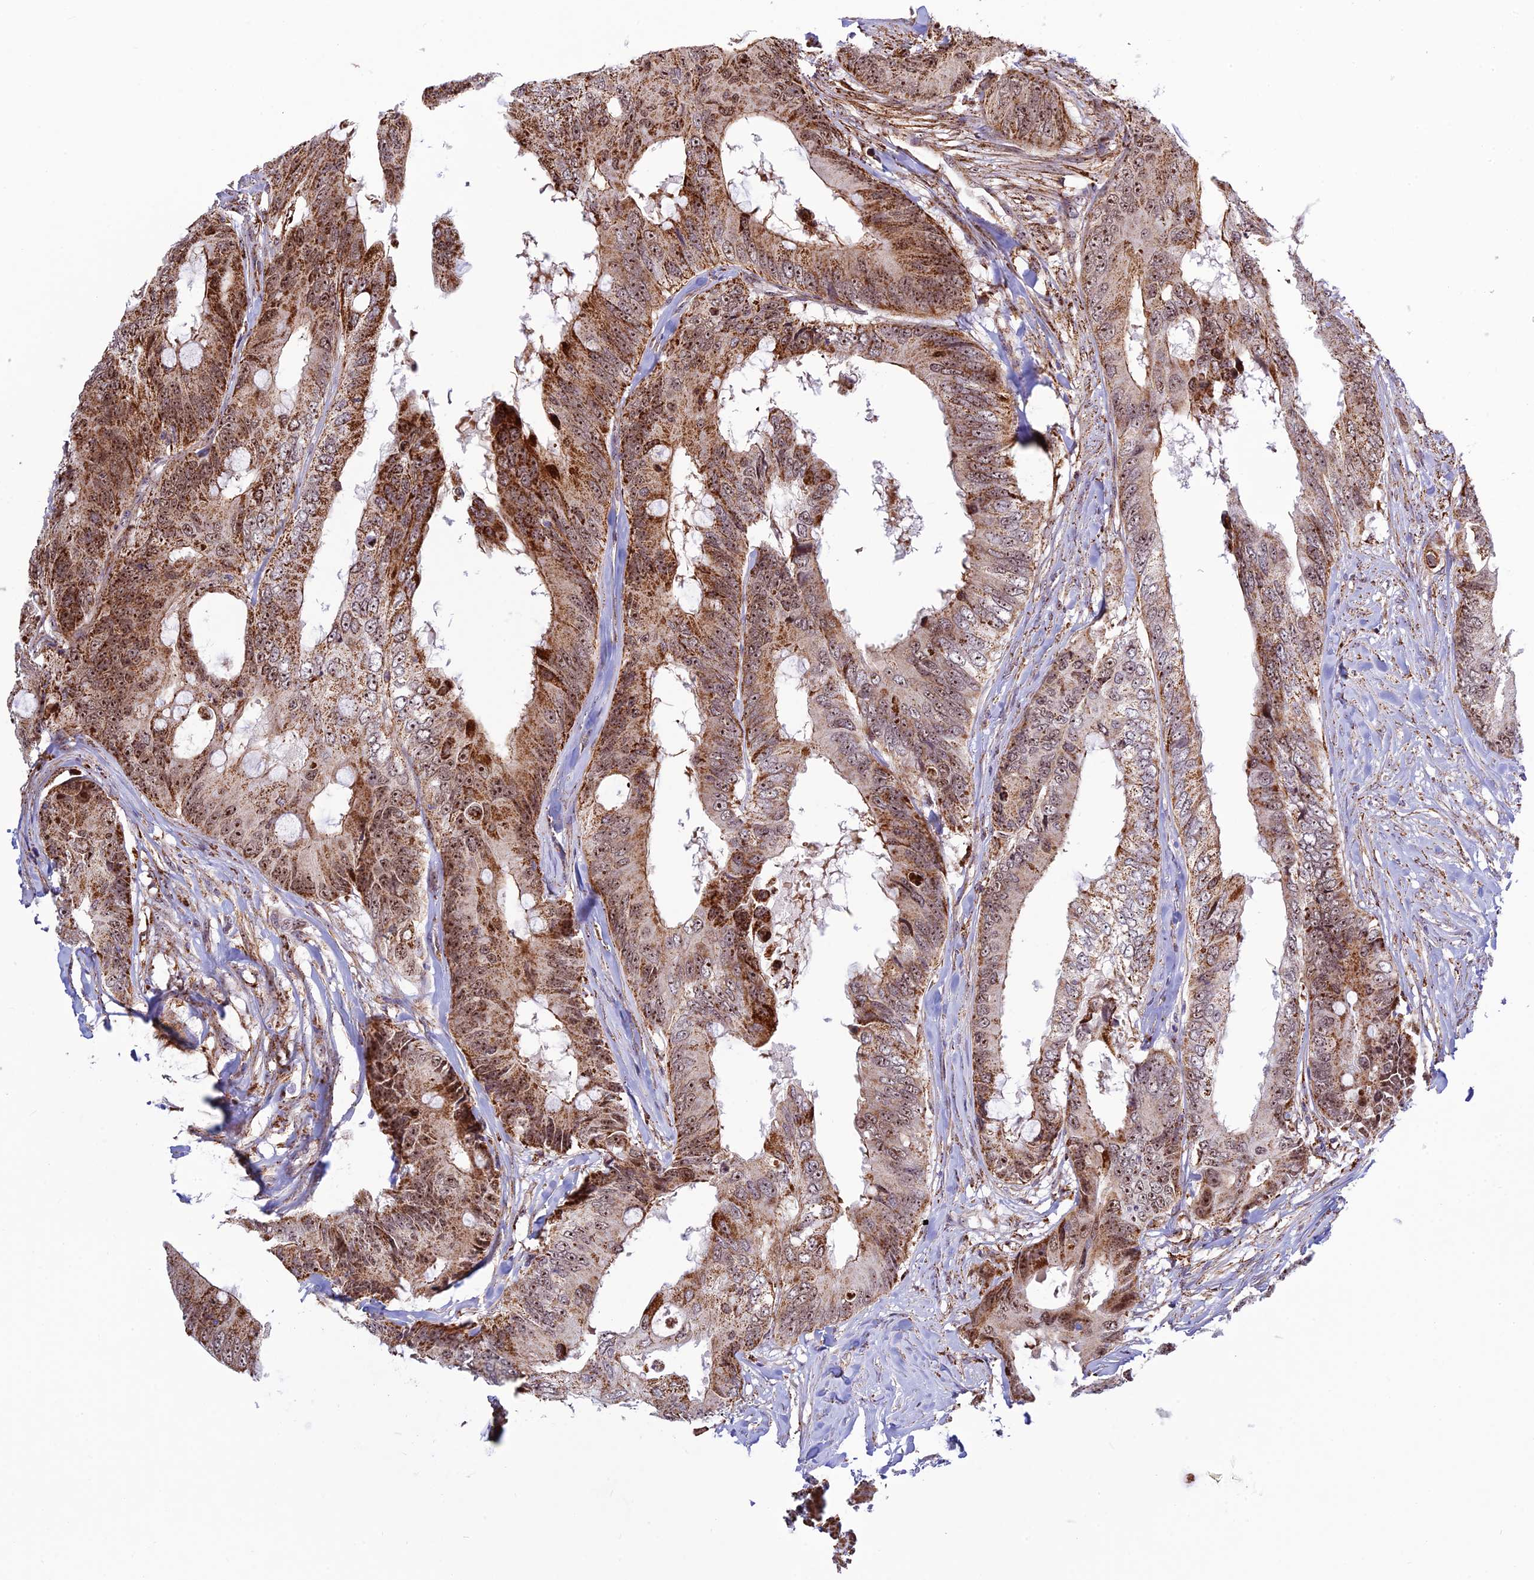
{"staining": {"intensity": "strong", "quantity": ">75%", "location": "cytoplasmic/membranous,nuclear"}, "tissue": "colorectal cancer", "cell_type": "Tumor cells", "image_type": "cancer", "snomed": [{"axis": "morphology", "description": "Adenocarcinoma, NOS"}, {"axis": "topography", "description": "Colon"}], "caption": "Colorectal cancer (adenocarcinoma) stained with immunohistochemistry (IHC) reveals strong cytoplasmic/membranous and nuclear positivity in approximately >75% of tumor cells.", "gene": "POLR1G", "patient": {"sex": "male", "age": 71}}